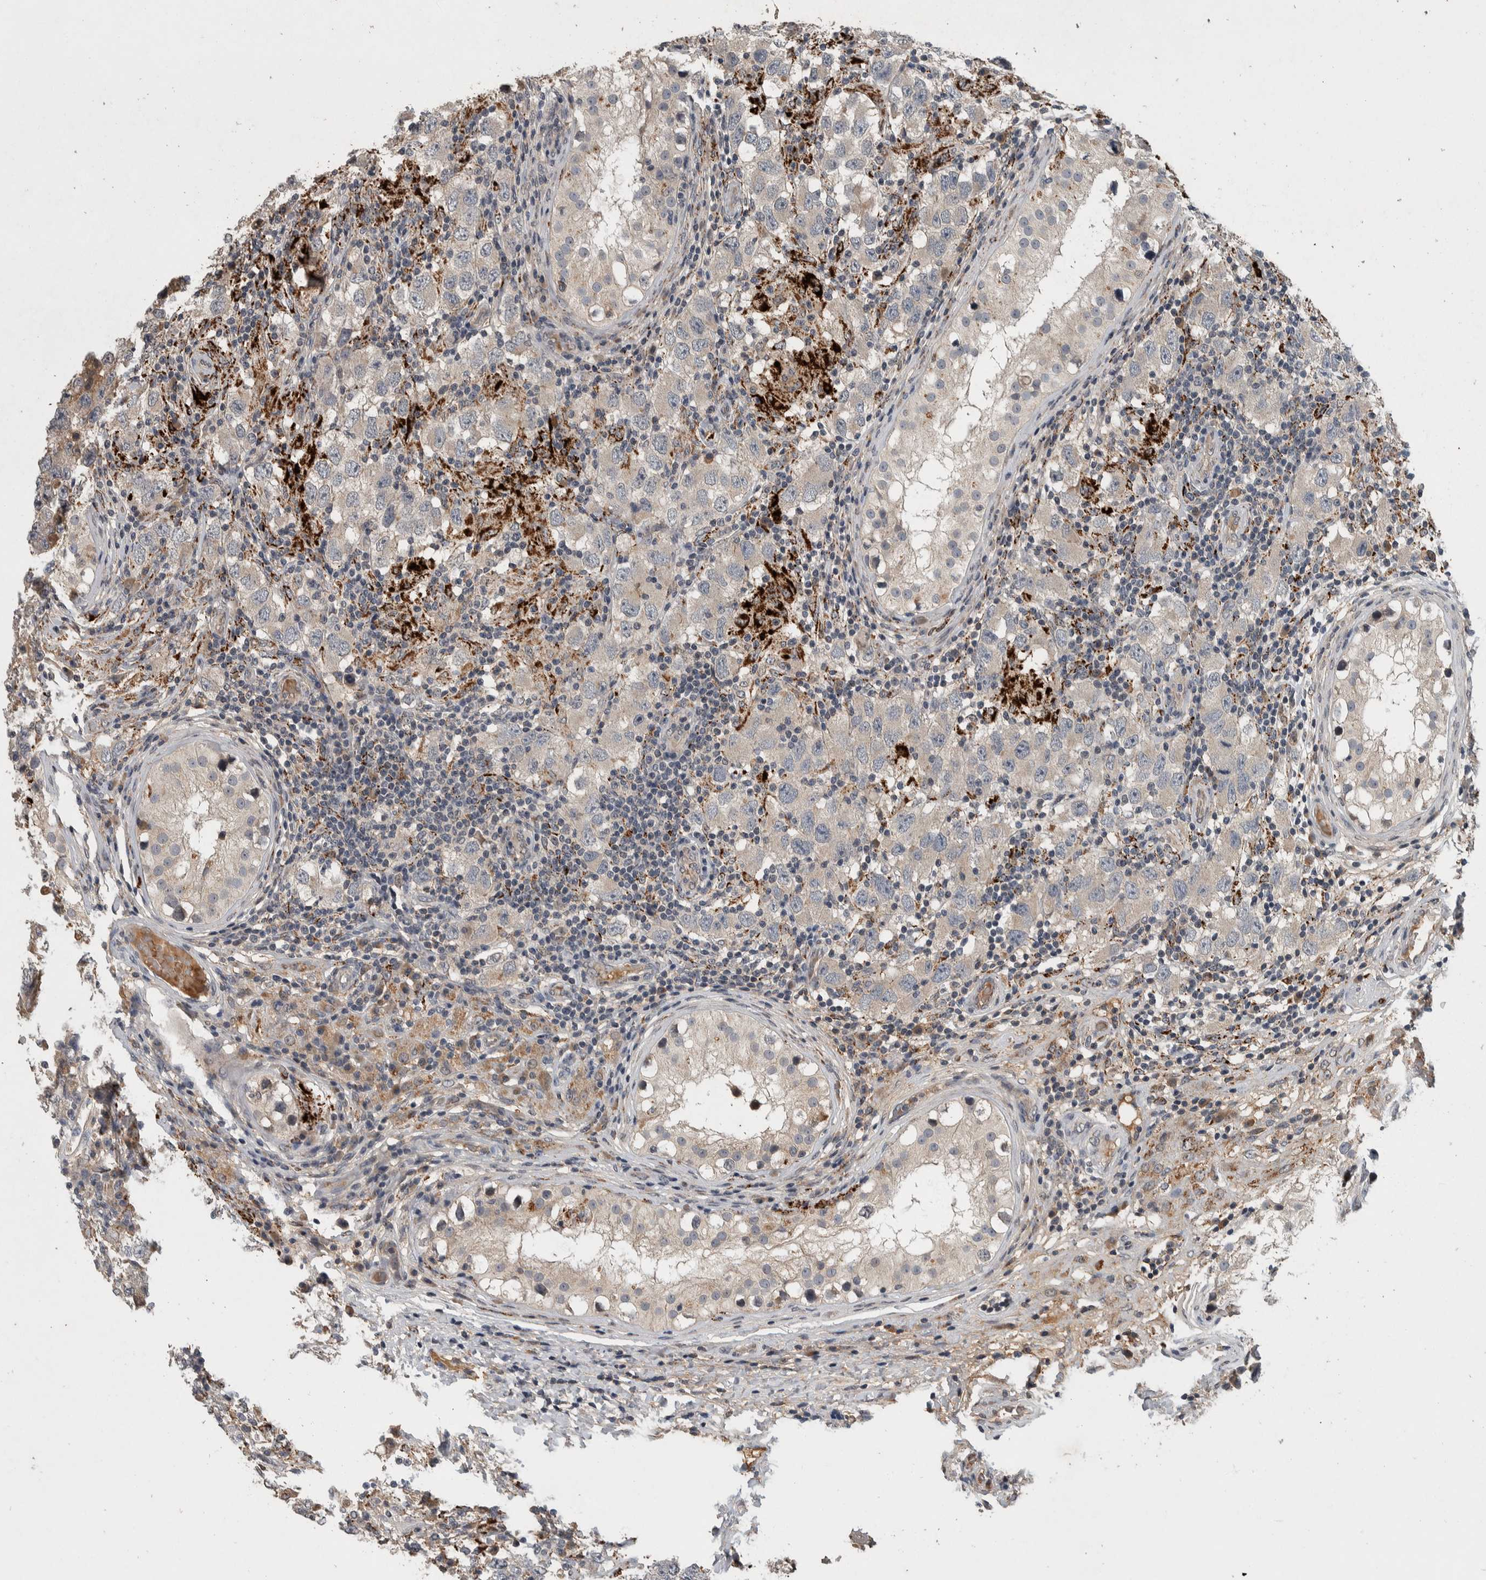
{"staining": {"intensity": "negative", "quantity": "none", "location": "none"}, "tissue": "testis cancer", "cell_type": "Tumor cells", "image_type": "cancer", "snomed": [{"axis": "morphology", "description": "Carcinoma, Embryonal, NOS"}, {"axis": "topography", "description": "Testis"}], "caption": "Embryonal carcinoma (testis) was stained to show a protein in brown. There is no significant staining in tumor cells. Nuclei are stained in blue.", "gene": "CHRM3", "patient": {"sex": "male", "age": 21}}